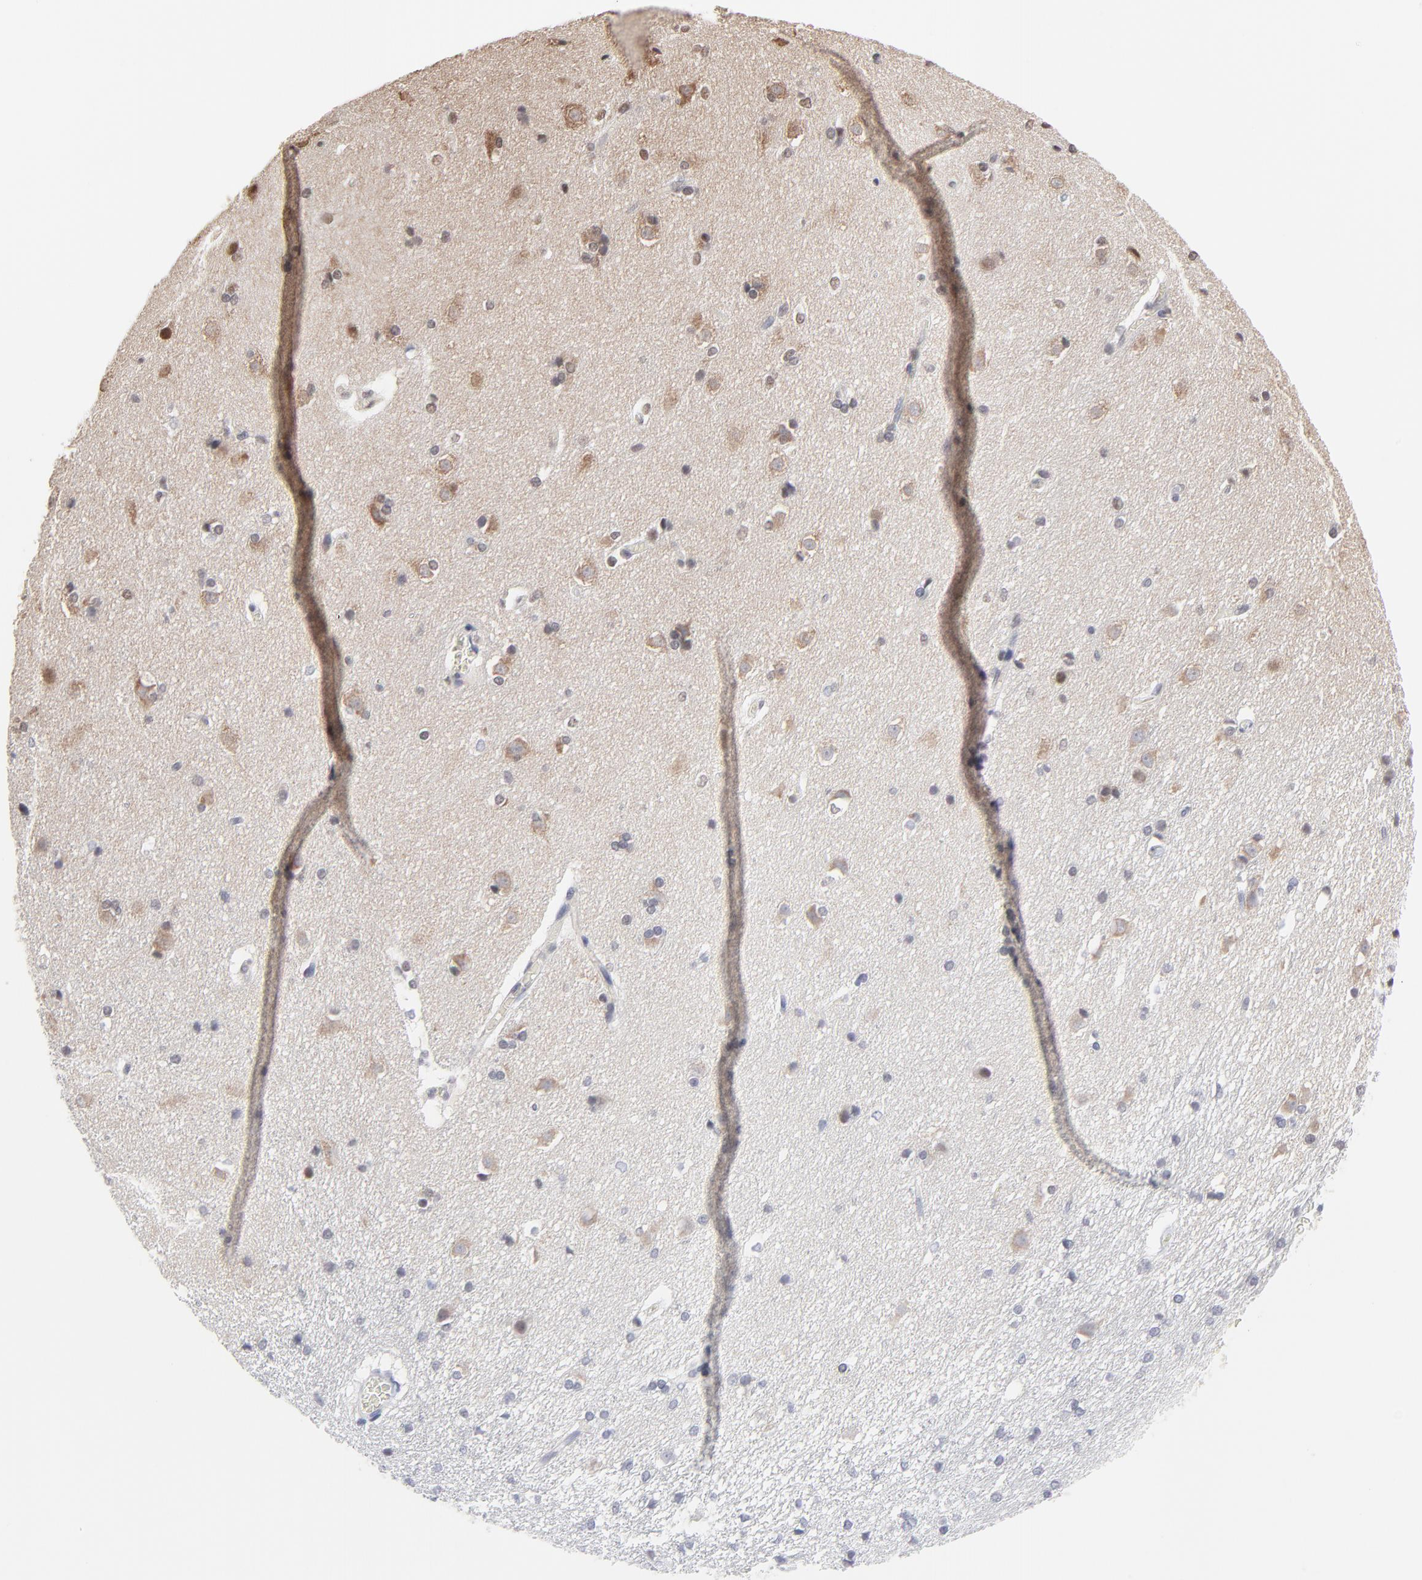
{"staining": {"intensity": "weak", "quantity": "<25%", "location": "cytoplasmic/membranous"}, "tissue": "caudate", "cell_type": "Glial cells", "image_type": "normal", "snomed": [{"axis": "morphology", "description": "Normal tissue, NOS"}, {"axis": "topography", "description": "Lateral ventricle wall"}], "caption": "An image of caudate stained for a protein reveals no brown staining in glial cells.", "gene": "CHM", "patient": {"sex": "female", "age": 19}}